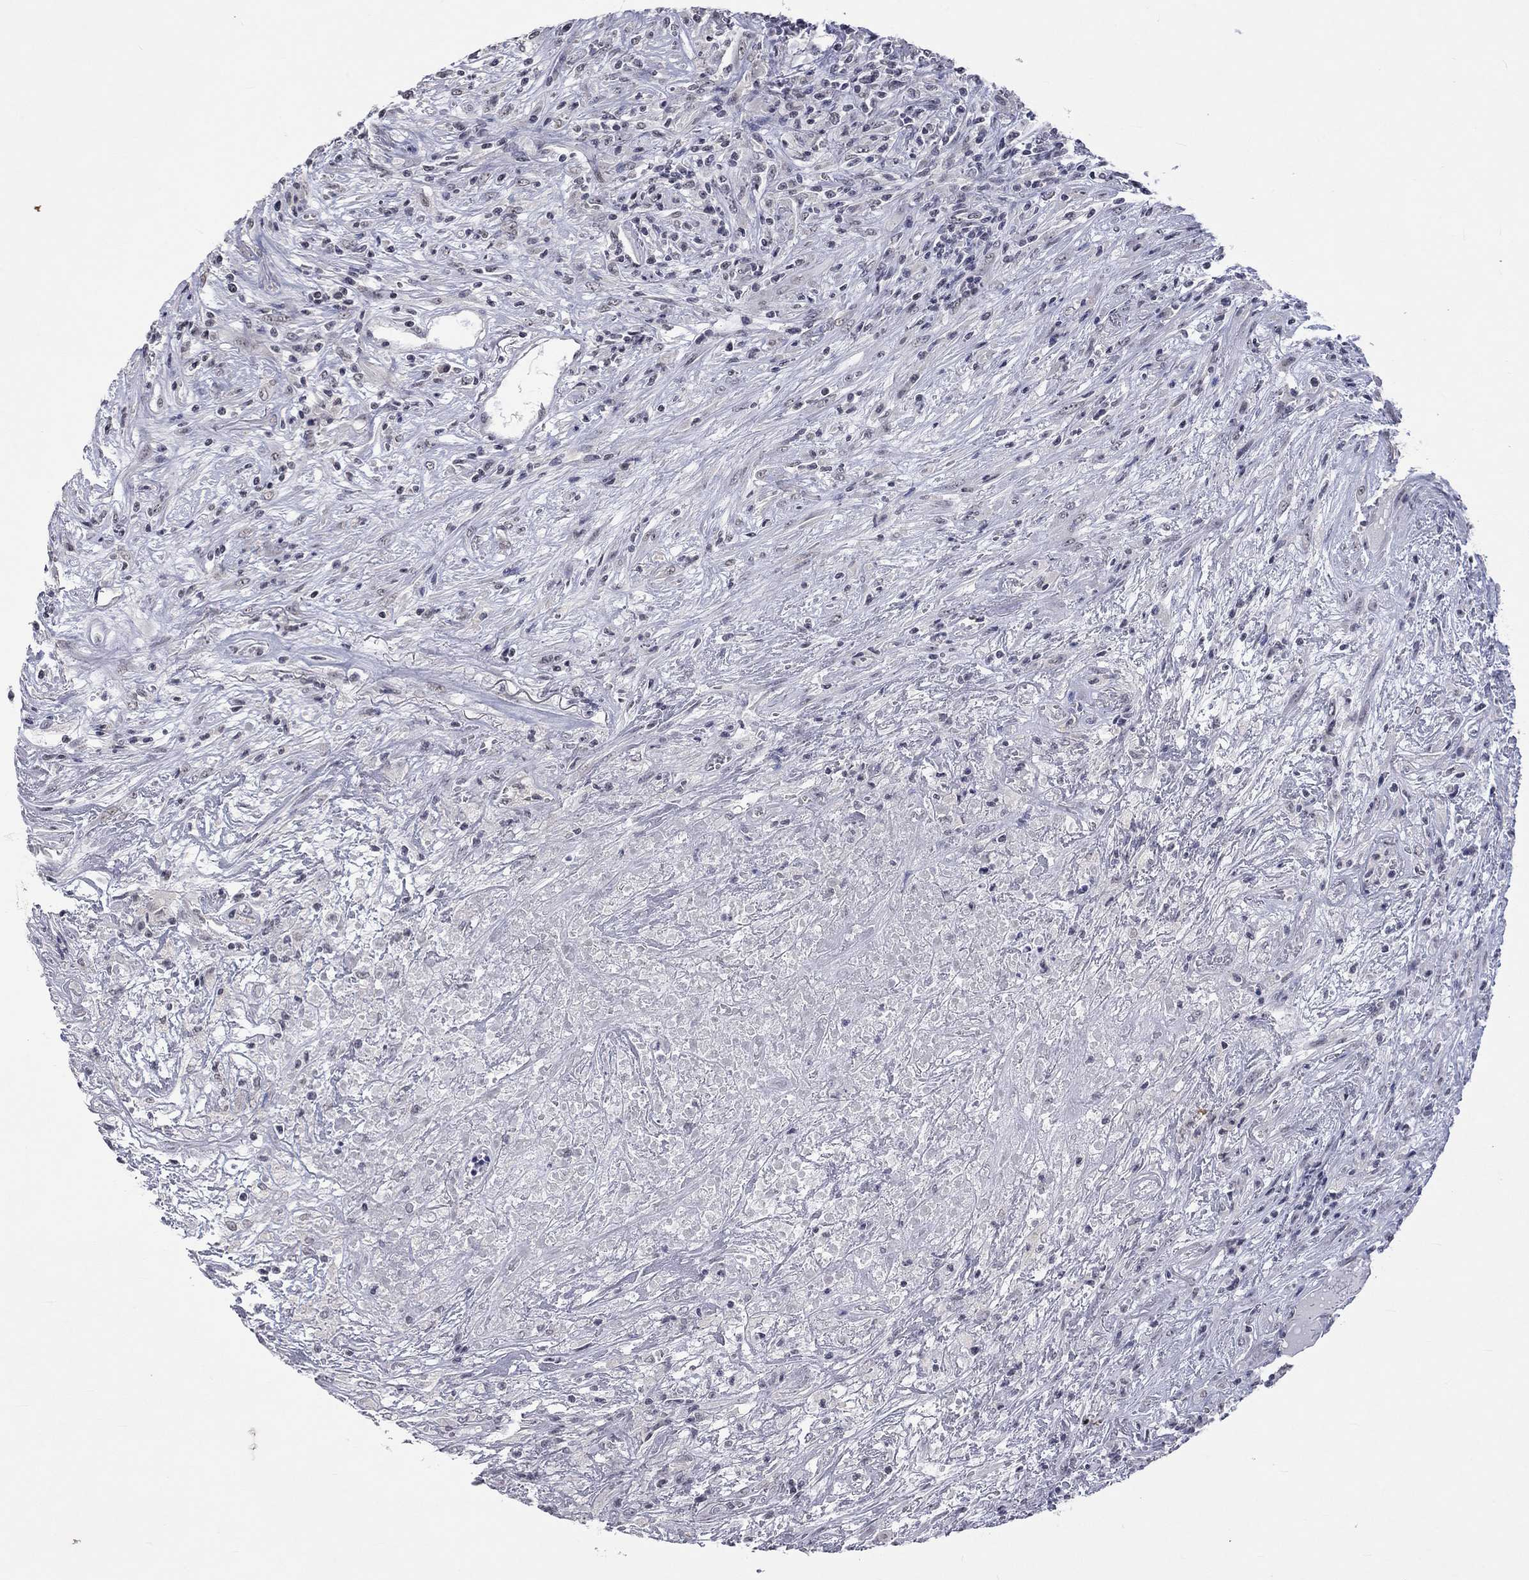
{"staining": {"intensity": "negative", "quantity": "none", "location": "none"}, "tissue": "lymphoma", "cell_type": "Tumor cells", "image_type": "cancer", "snomed": [{"axis": "morphology", "description": "Malignant lymphoma, non-Hodgkin's type, High grade"}, {"axis": "topography", "description": "Lung"}], "caption": "Tumor cells show no significant protein expression in lymphoma.", "gene": "TMEM143", "patient": {"sex": "male", "age": 79}}